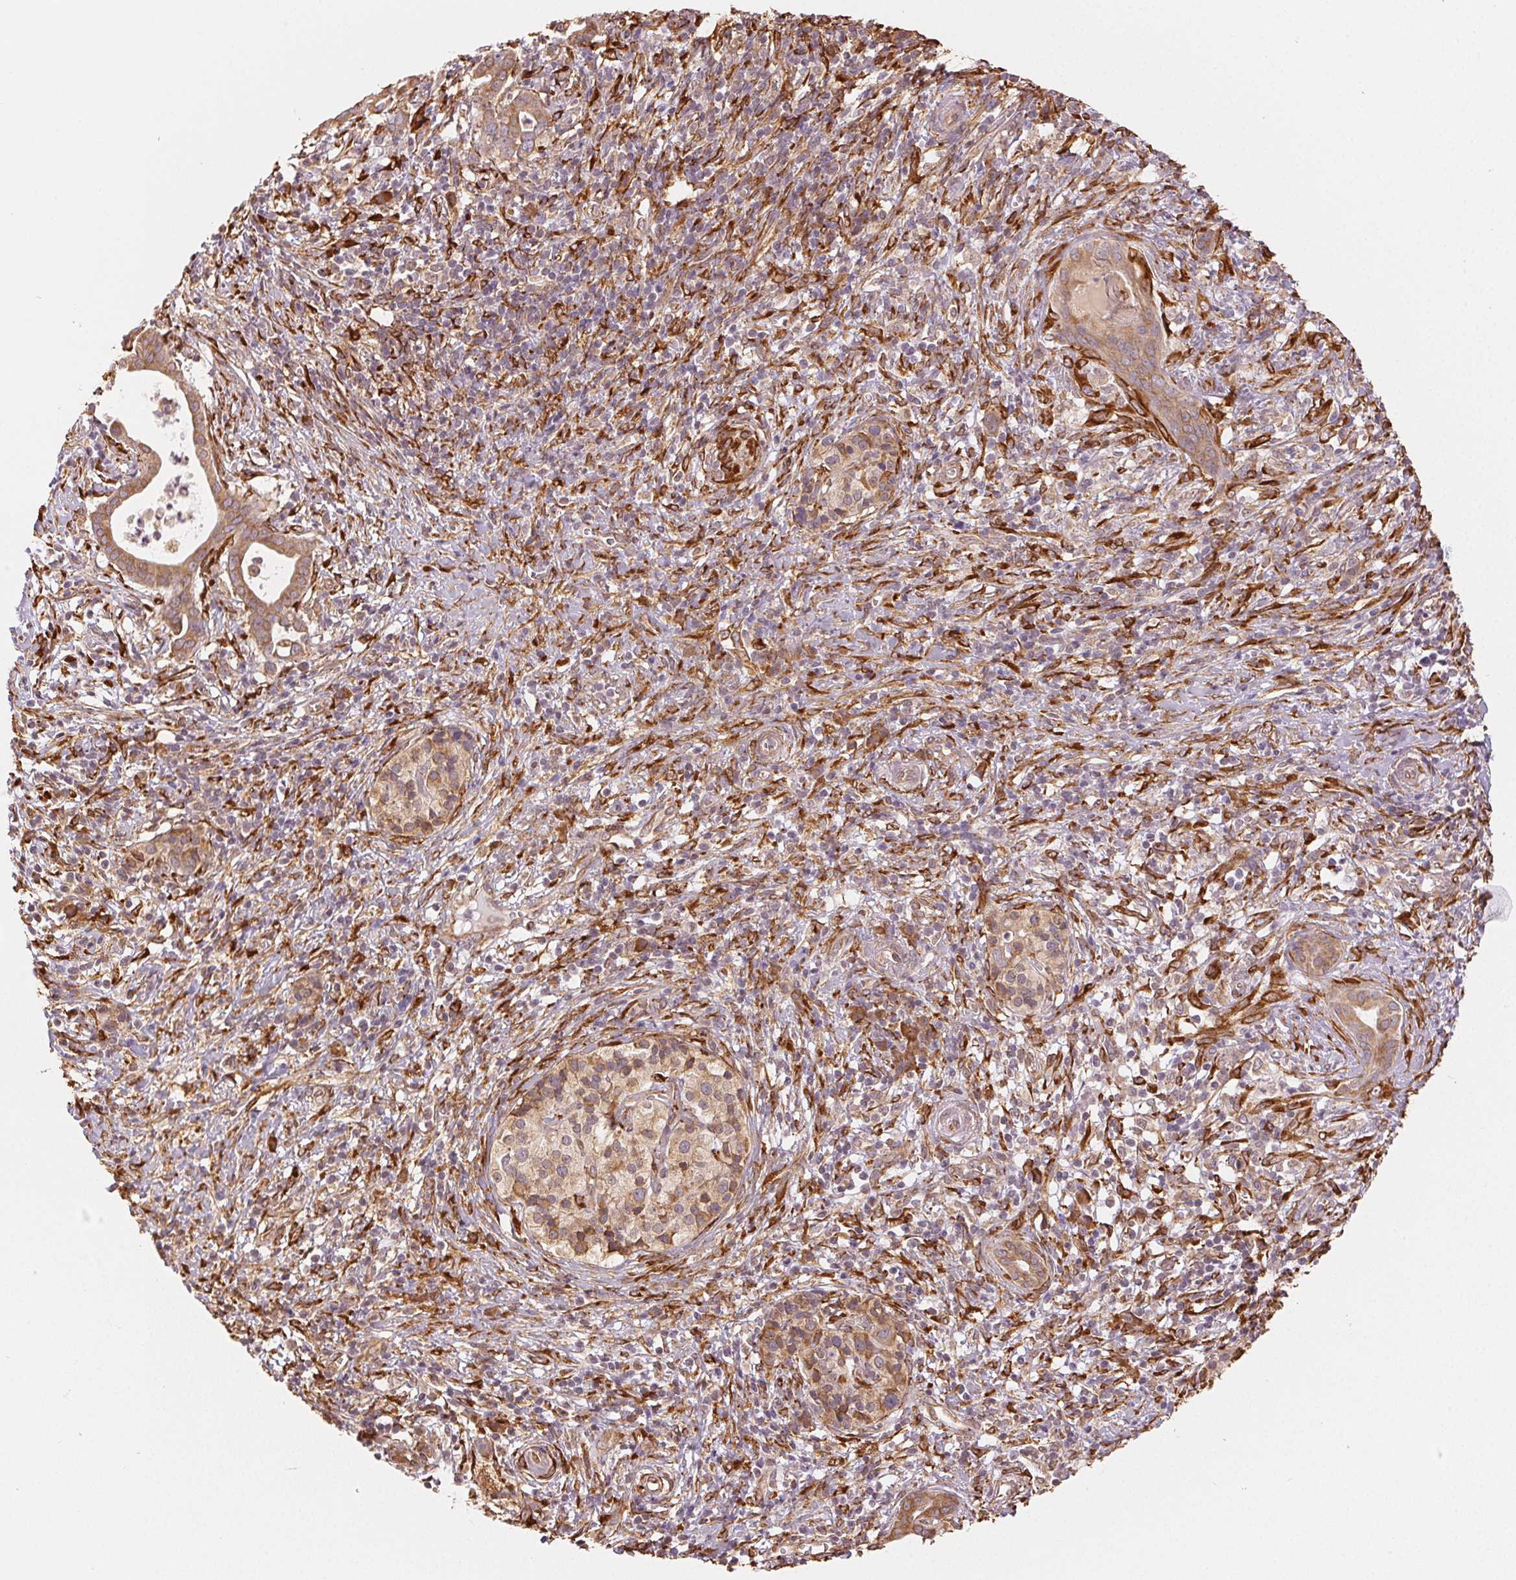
{"staining": {"intensity": "moderate", "quantity": ">75%", "location": "cytoplasmic/membranous"}, "tissue": "pancreatic cancer", "cell_type": "Tumor cells", "image_type": "cancer", "snomed": [{"axis": "morphology", "description": "Adenocarcinoma, NOS"}, {"axis": "topography", "description": "Pancreas"}], "caption": "A brown stain labels moderate cytoplasmic/membranous expression of a protein in pancreatic adenocarcinoma tumor cells. (Stains: DAB (3,3'-diaminobenzidine) in brown, nuclei in blue, Microscopy: brightfield microscopy at high magnification).", "gene": "RCN3", "patient": {"sex": "male", "age": 61}}